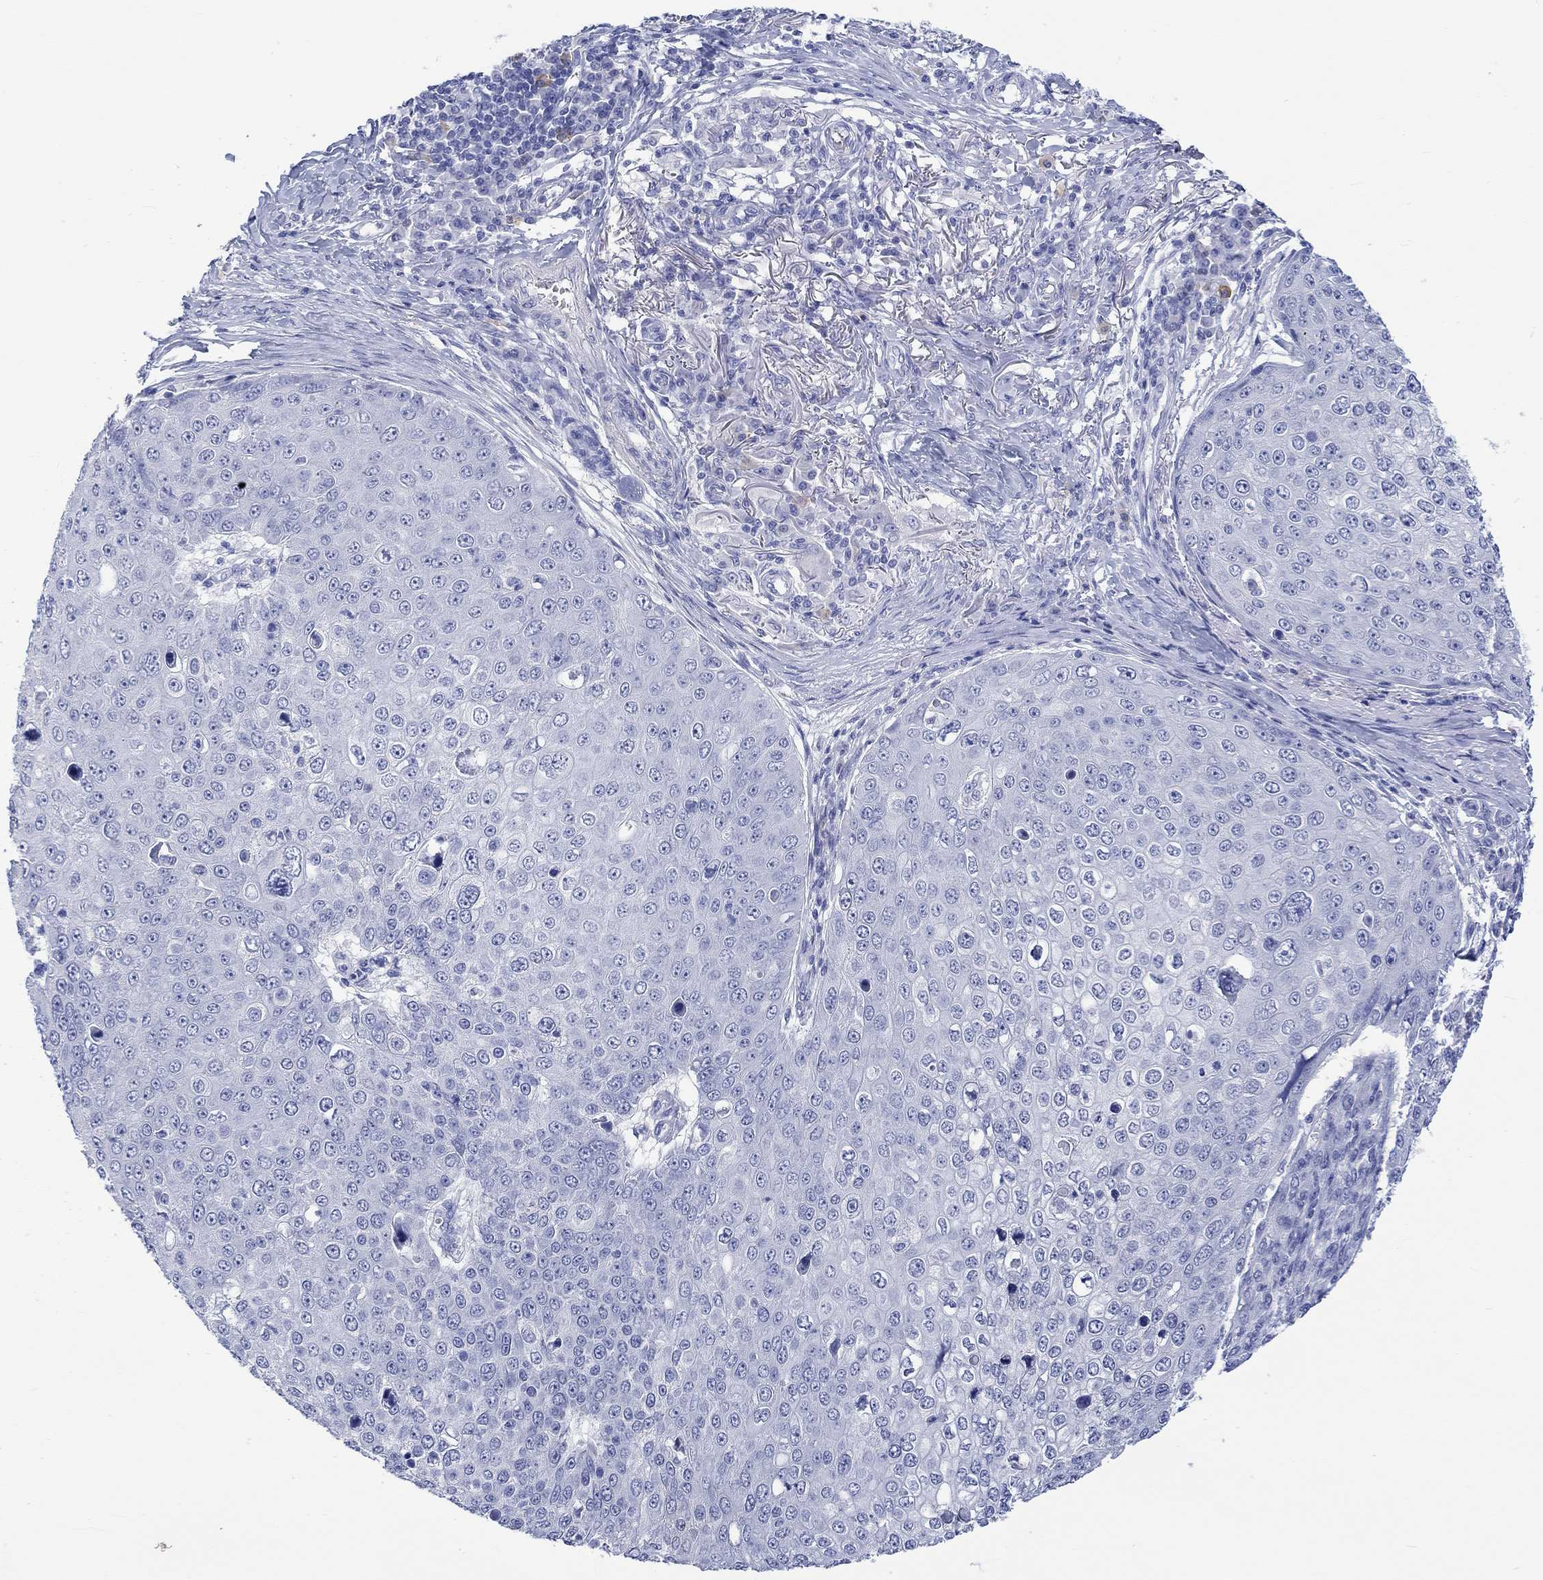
{"staining": {"intensity": "negative", "quantity": "none", "location": "none"}, "tissue": "skin cancer", "cell_type": "Tumor cells", "image_type": "cancer", "snomed": [{"axis": "morphology", "description": "Squamous cell carcinoma, NOS"}, {"axis": "topography", "description": "Skin"}], "caption": "Immunohistochemistry histopathology image of neoplastic tissue: human squamous cell carcinoma (skin) stained with DAB (3,3'-diaminobenzidine) demonstrates no significant protein staining in tumor cells.", "gene": "MSI1", "patient": {"sex": "male", "age": 71}}